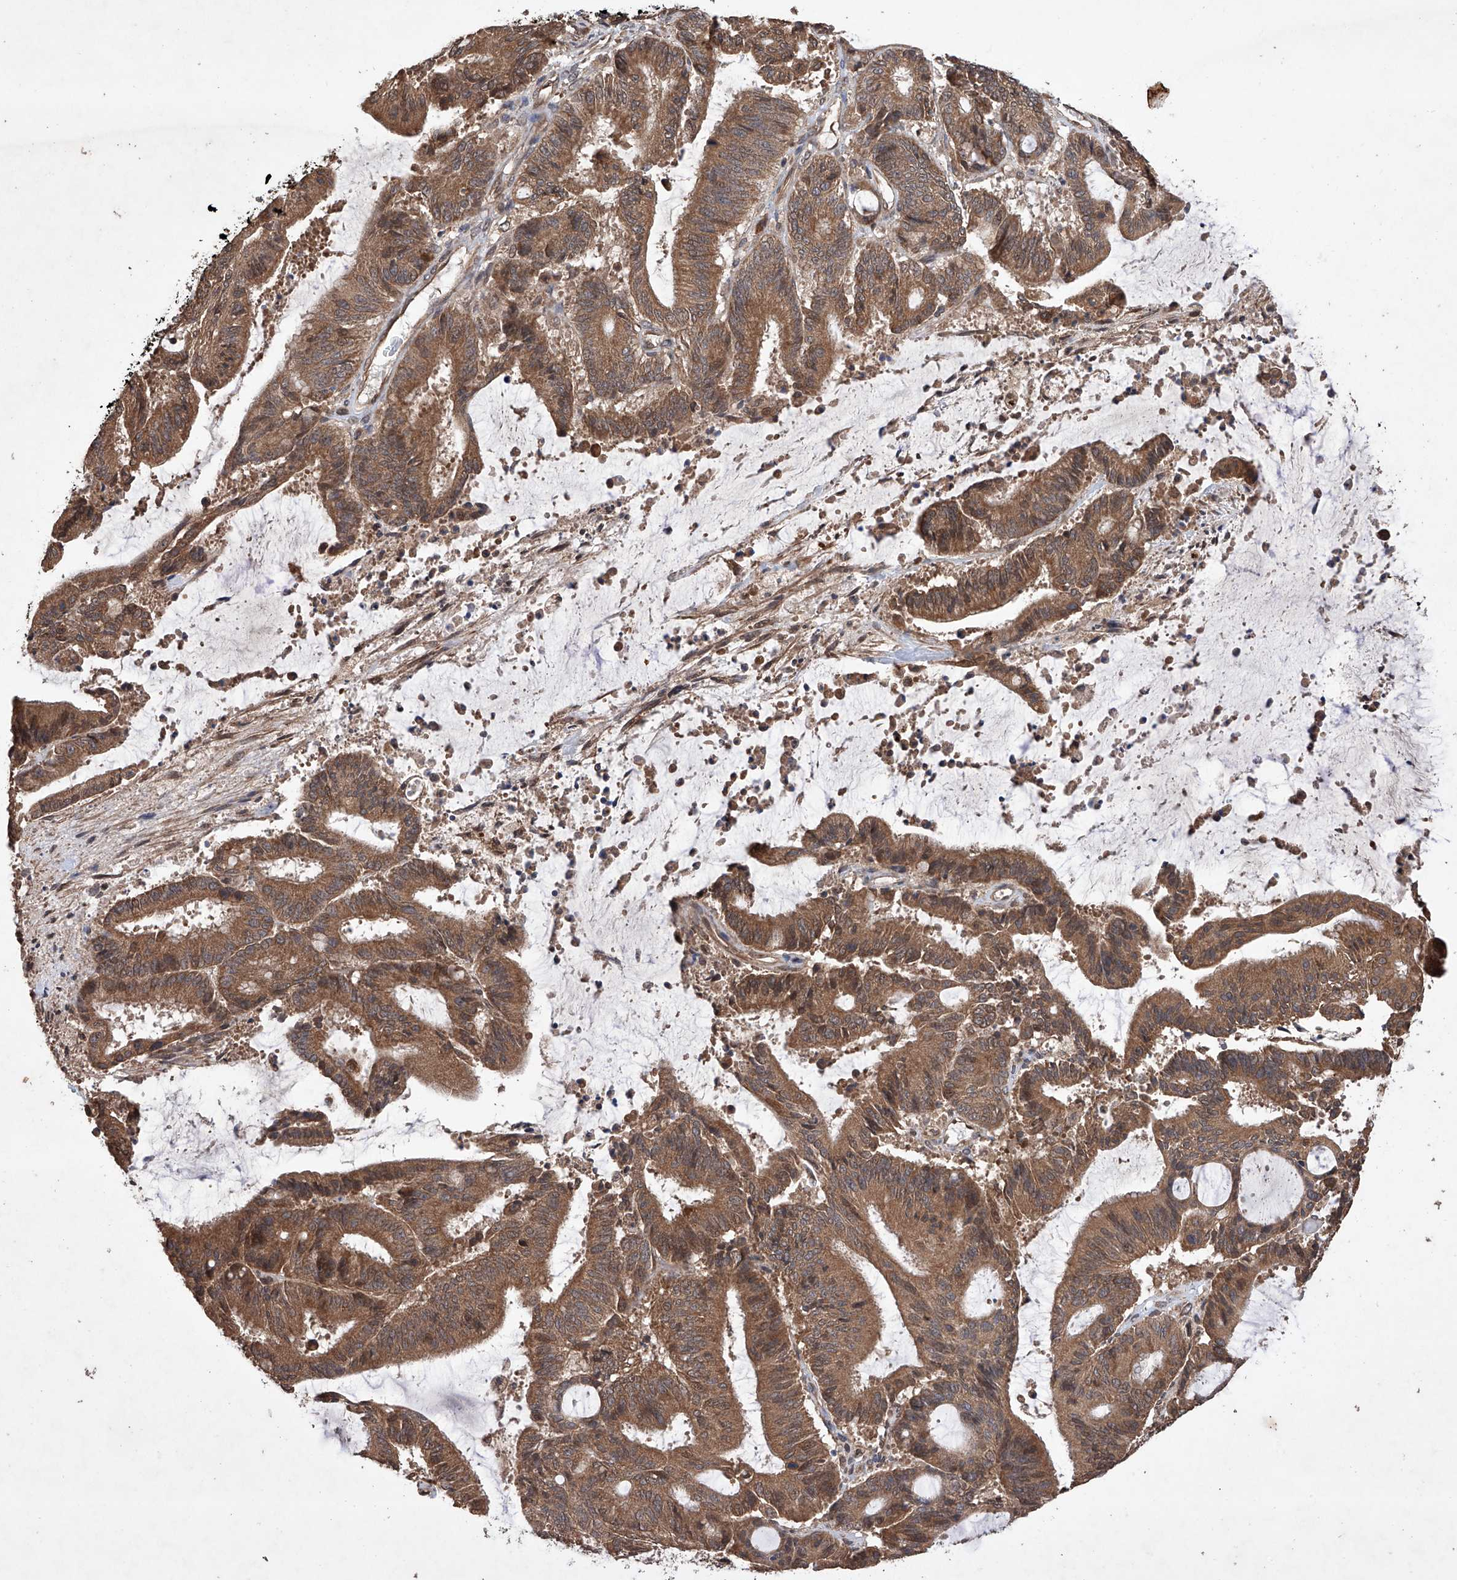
{"staining": {"intensity": "moderate", "quantity": ">75%", "location": "cytoplasmic/membranous"}, "tissue": "liver cancer", "cell_type": "Tumor cells", "image_type": "cancer", "snomed": [{"axis": "morphology", "description": "Normal tissue, NOS"}, {"axis": "morphology", "description": "Cholangiocarcinoma"}, {"axis": "topography", "description": "Liver"}, {"axis": "topography", "description": "Peripheral nerve tissue"}], "caption": "This is a photomicrograph of immunohistochemistry (IHC) staining of cholangiocarcinoma (liver), which shows moderate staining in the cytoplasmic/membranous of tumor cells.", "gene": "LURAP1", "patient": {"sex": "female", "age": 73}}